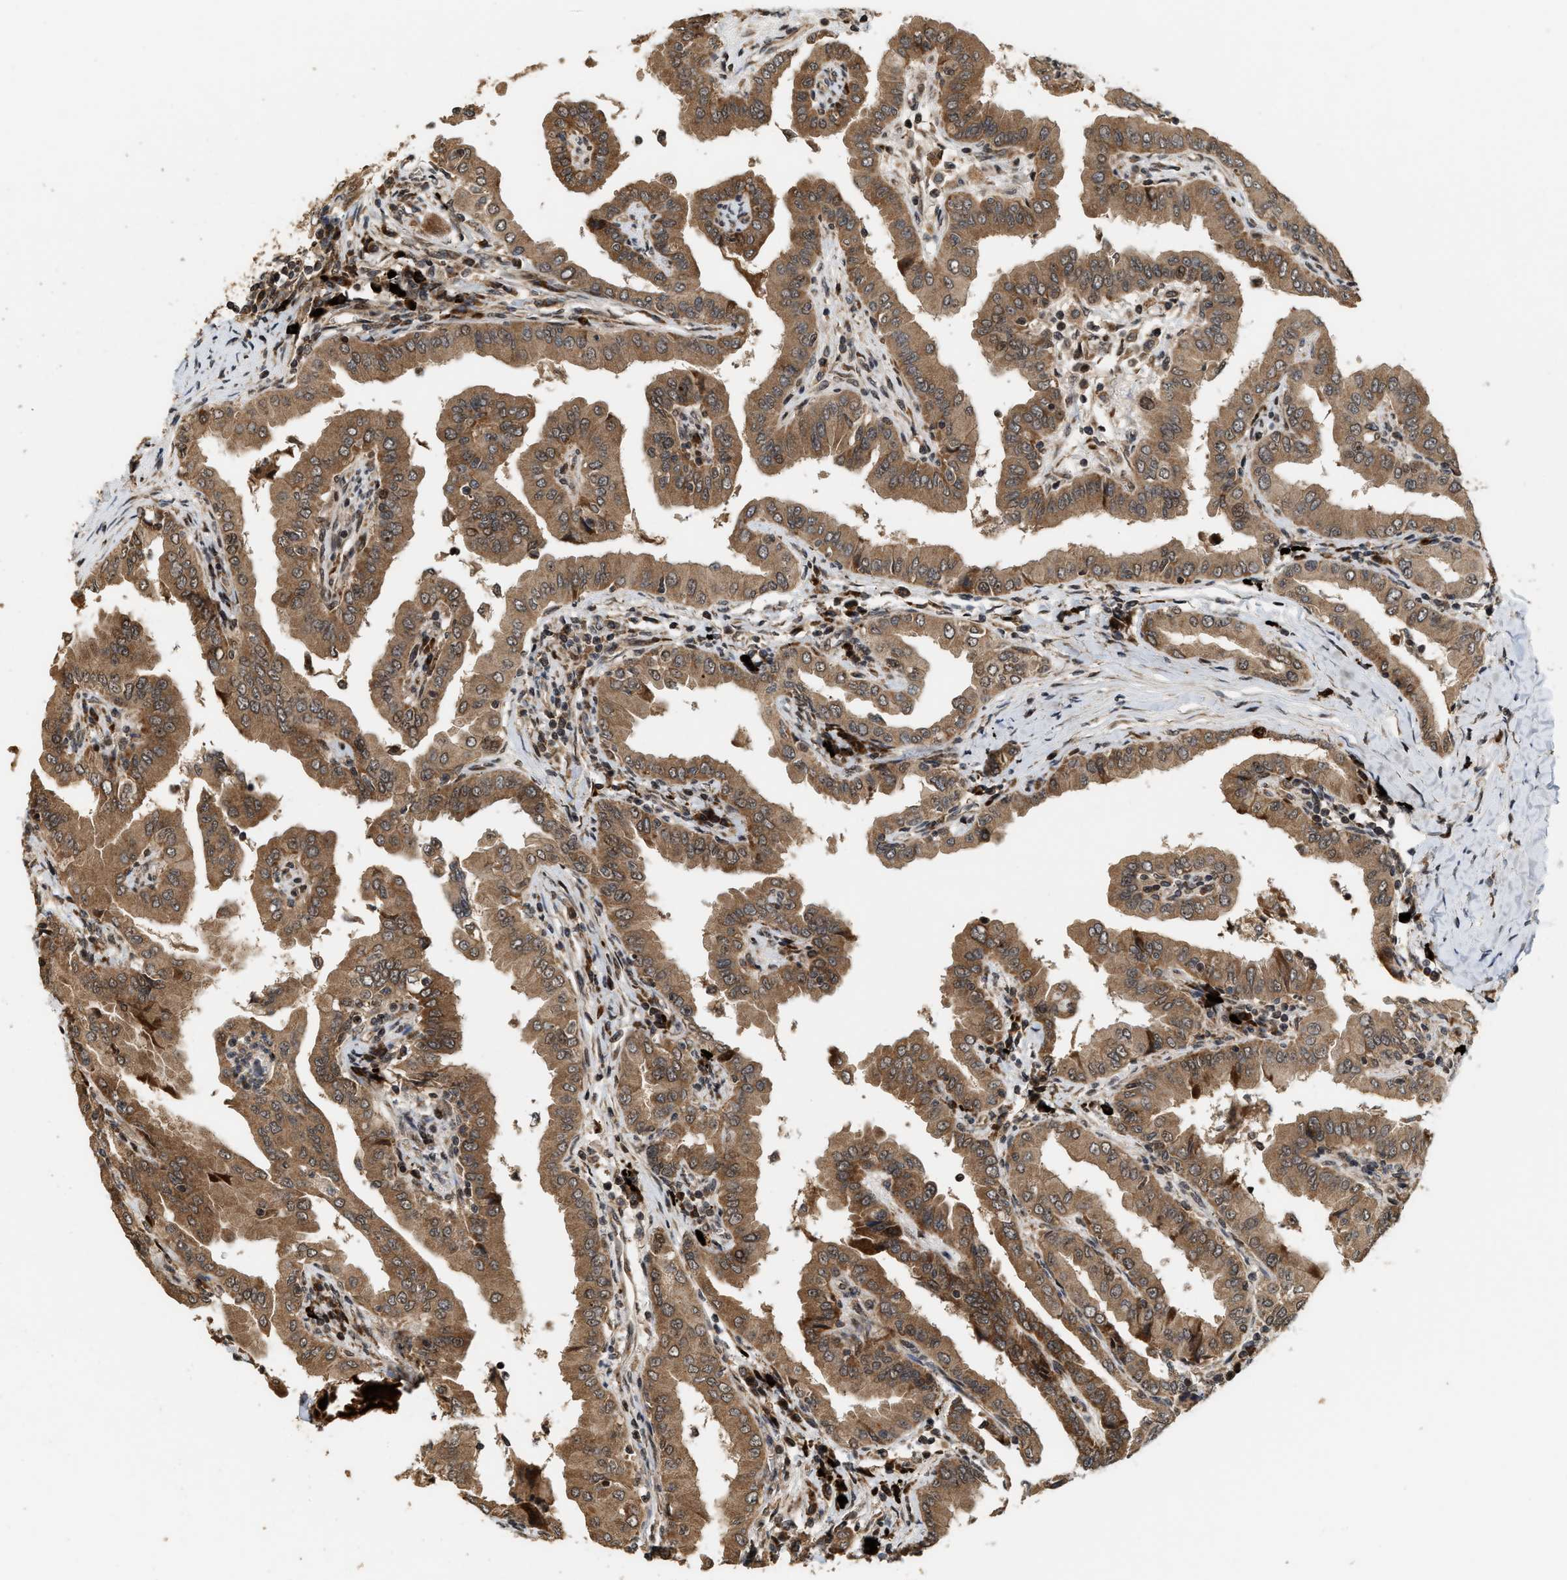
{"staining": {"intensity": "moderate", "quantity": ">75%", "location": "cytoplasmic/membranous,nuclear"}, "tissue": "thyroid cancer", "cell_type": "Tumor cells", "image_type": "cancer", "snomed": [{"axis": "morphology", "description": "Papillary adenocarcinoma, NOS"}, {"axis": "topography", "description": "Thyroid gland"}], "caption": "IHC (DAB (3,3'-diaminobenzidine)) staining of thyroid cancer (papillary adenocarcinoma) exhibits moderate cytoplasmic/membranous and nuclear protein staining in approximately >75% of tumor cells. Using DAB (3,3'-diaminobenzidine) (brown) and hematoxylin (blue) stains, captured at high magnification using brightfield microscopy.", "gene": "ELP2", "patient": {"sex": "male", "age": 33}}